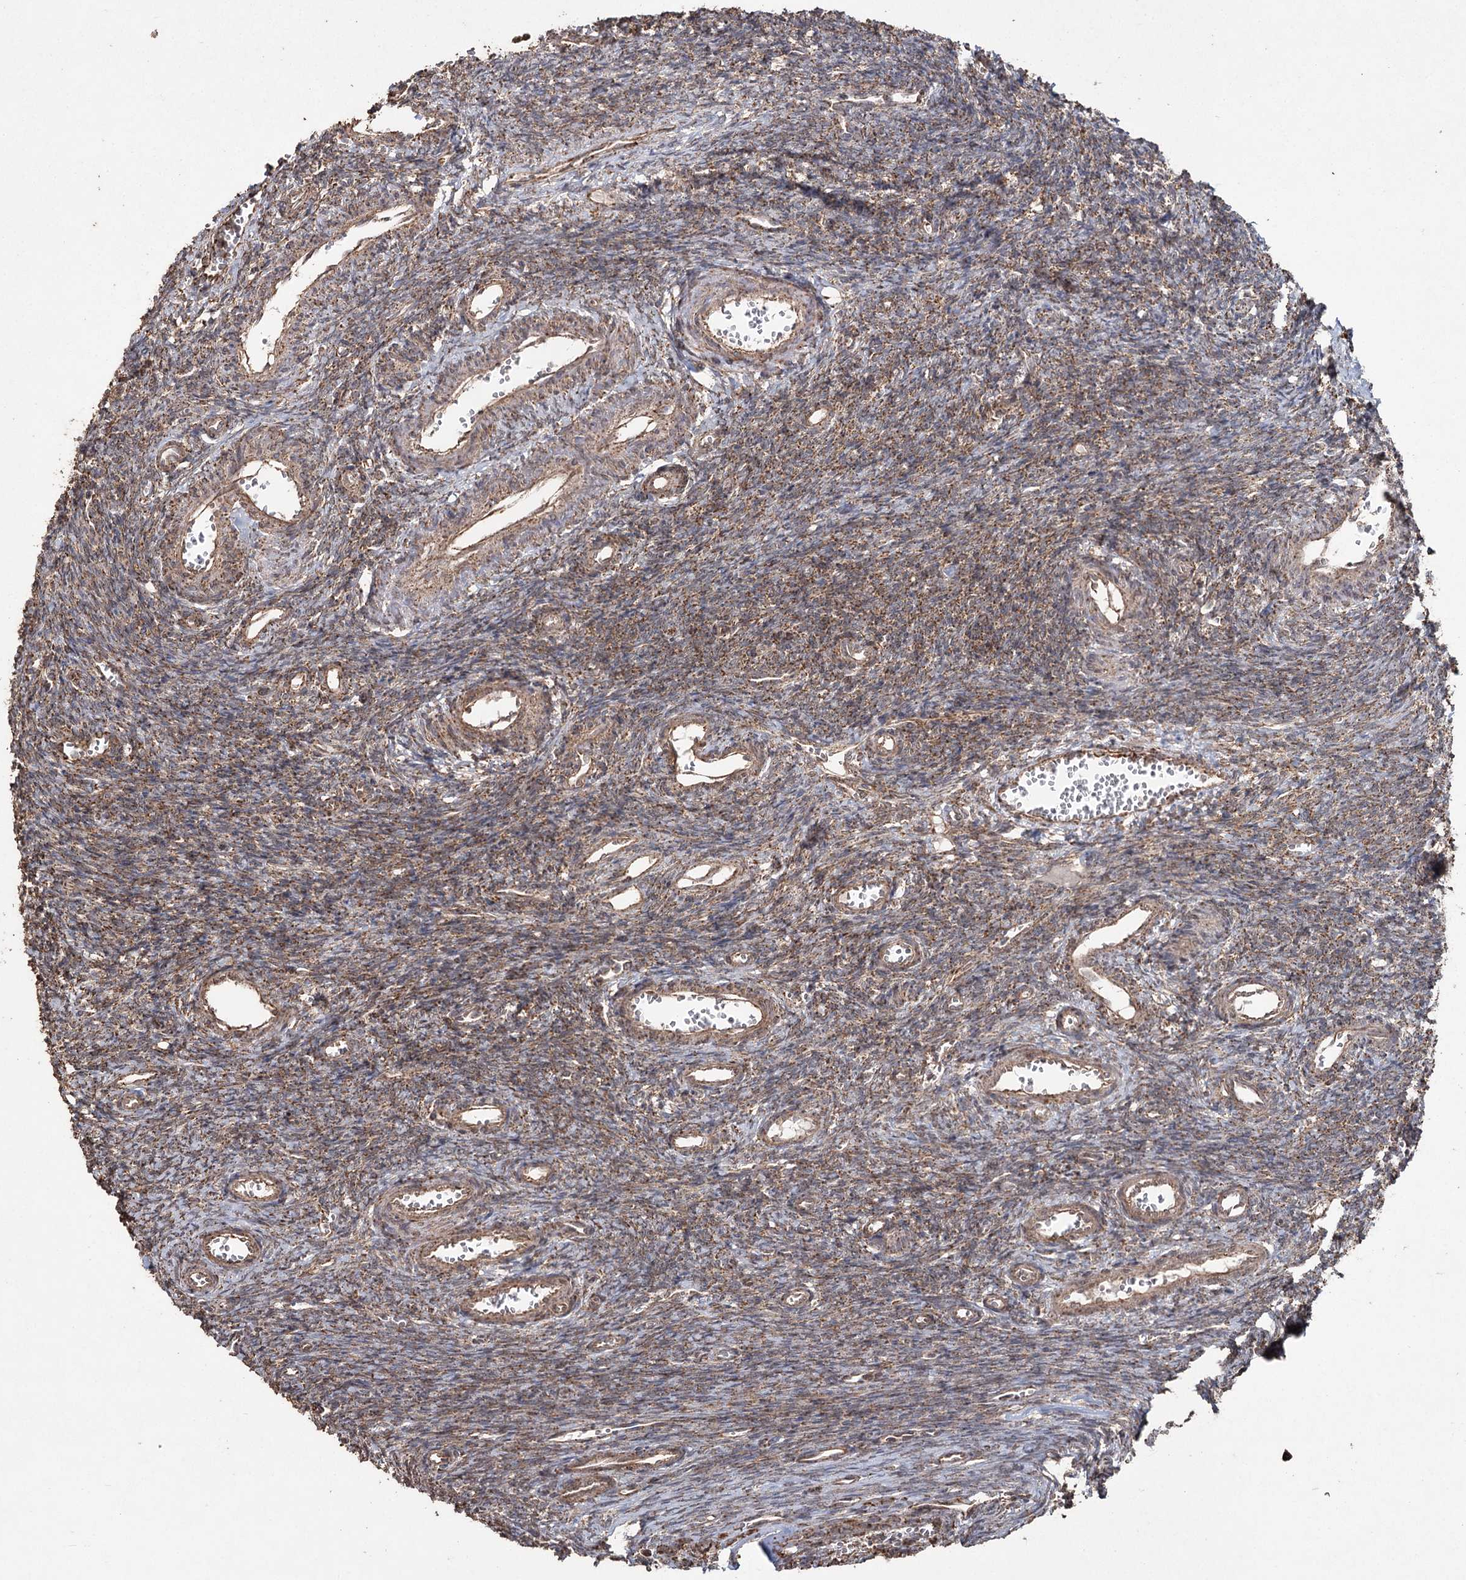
{"staining": {"intensity": "moderate", "quantity": ">75%", "location": "cytoplasmic/membranous"}, "tissue": "ovary", "cell_type": "Ovarian stroma cells", "image_type": "normal", "snomed": [{"axis": "morphology", "description": "Normal tissue, NOS"}, {"axis": "topography", "description": "Ovary"}], "caption": "Brown immunohistochemical staining in normal ovary exhibits moderate cytoplasmic/membranous positivity in approximately >75% of ovarian stroma cells. Nuclei are stained in blue.", "gene": "SLF2", "patient": {"sex": "female", "age": 39}}